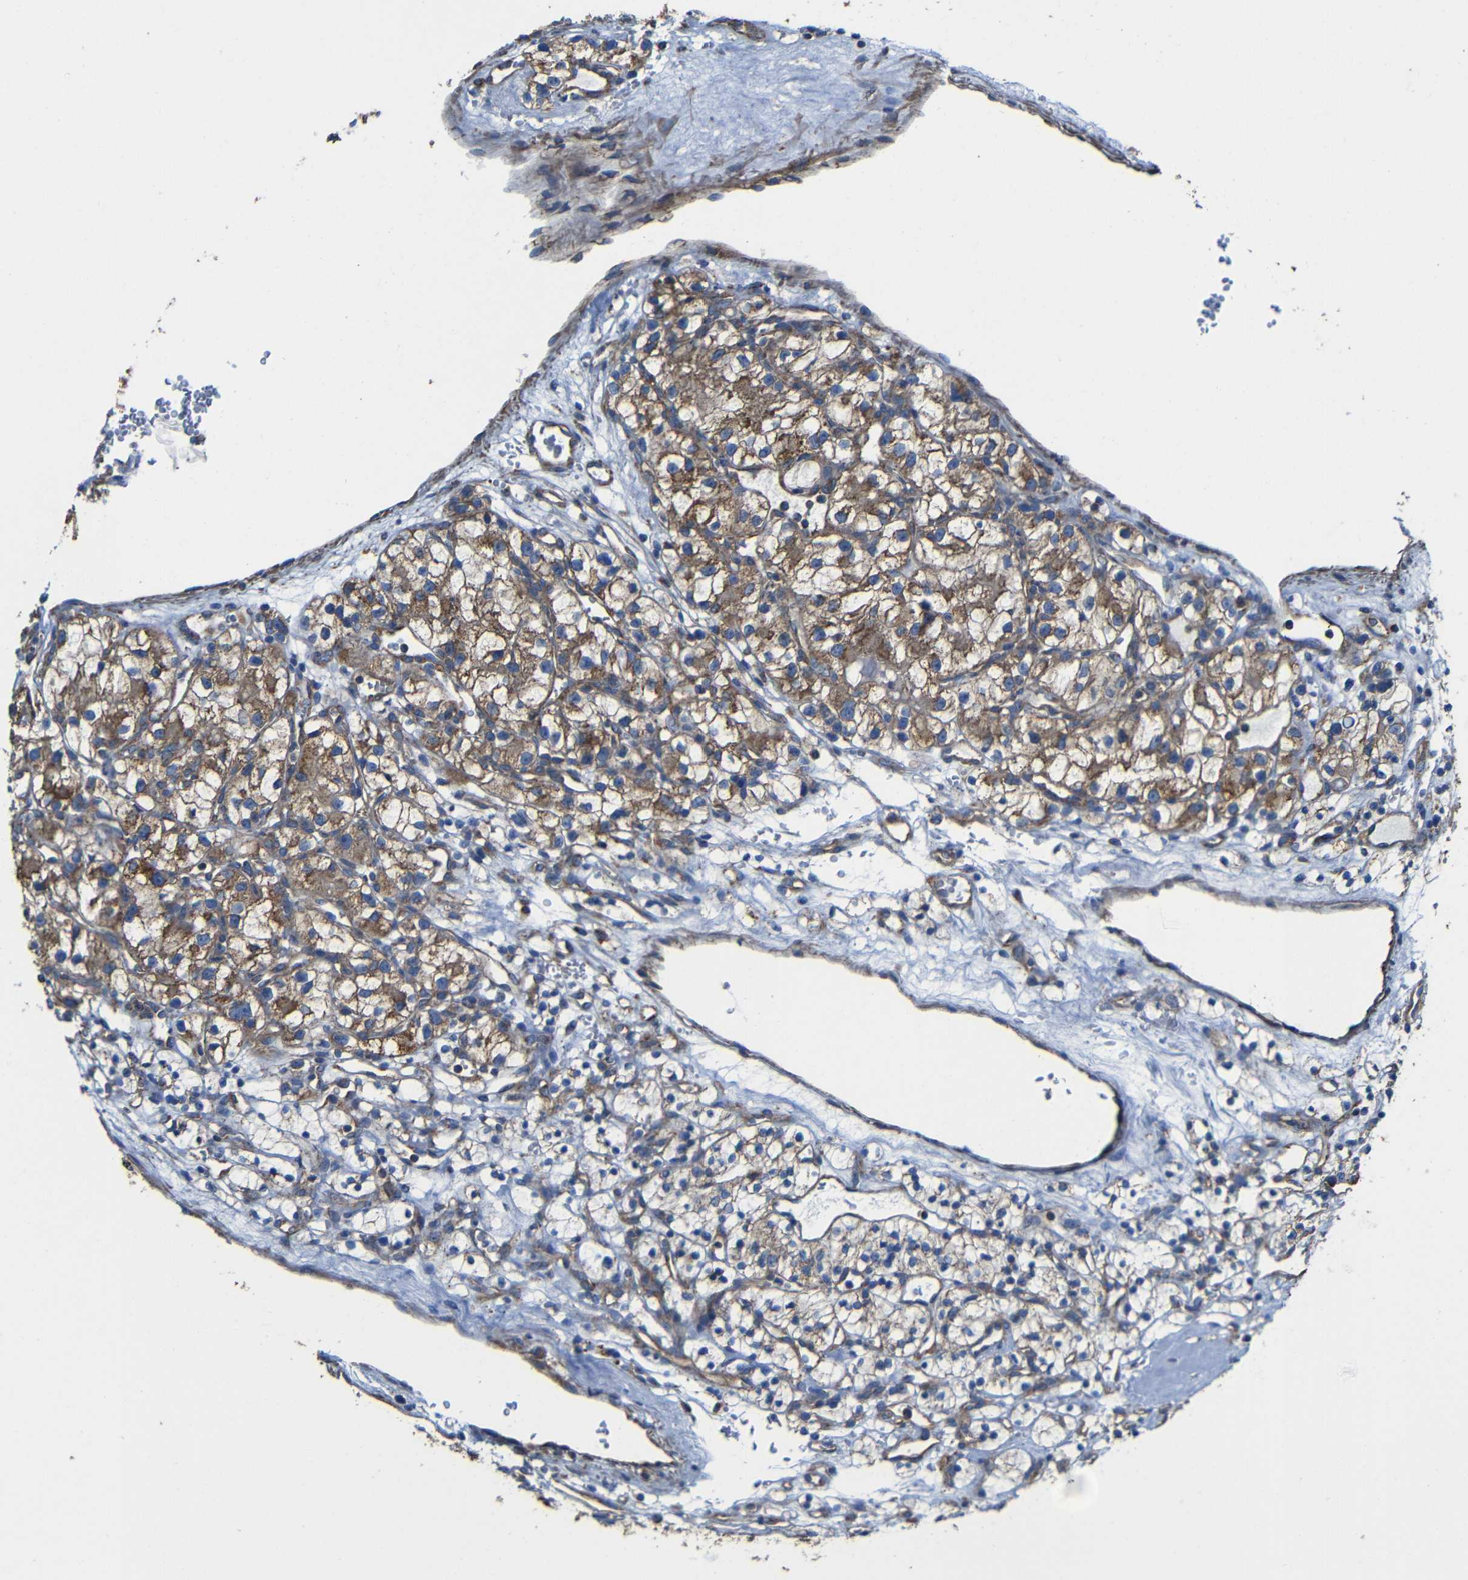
{"staining": {"intensity": "strong", "quantity": ">75%", "location": "cytoplasmic/membranous"}, "tissue": "renal cancer", "cell_type": "Tumor cells", "image_type": "cancer", "snomed": [{"axis": "morphology", "description": "Adenocarcinoma, NOS"}, {"axis": "topography", "description": "Kidney"}], "caption": "Adenocarcinoma (renal) stained with a brown dye demonstrates strong cytoplasmic/membranous positive expression in about >75% of tumor cells.", "gene": "INTS6L", "patient": {"sex": "female", "age": 57}}